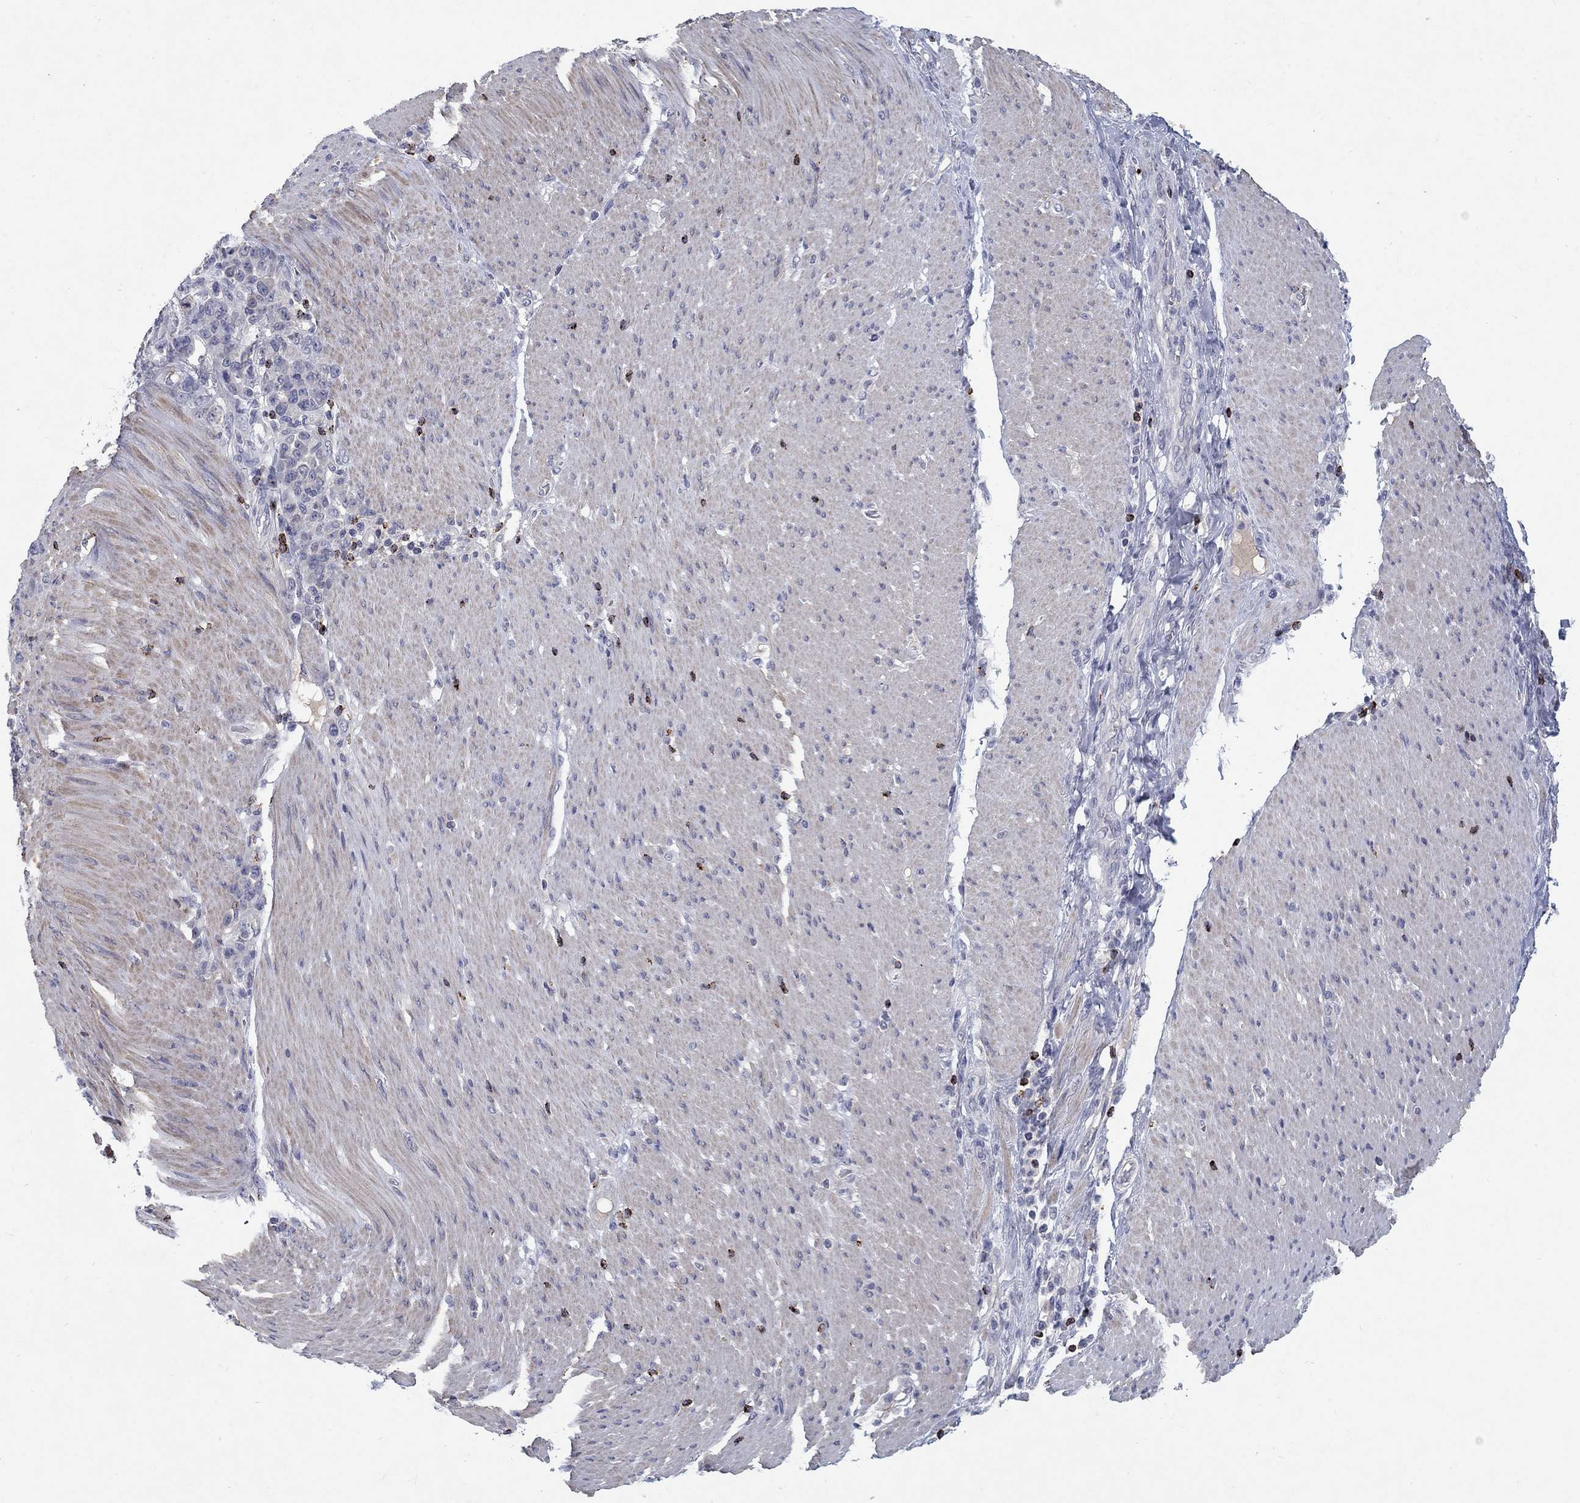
{"staining": {"intensity": "negative", "quantity": "none", "location": "none"}, "tissue": "stomach cancer", "cell_type": "Tumor cells", "image_type": "cancer", "snomed": [{"axis": "morphology", "description": "Adenocarcinoma, NOS"}, {"axis": "topography", "description": "Stomach"}], "caption": "An image of stomach cancer stained for a protein exhibits no brown staining in tumor cells.", "gene": "GZMA", "patient": {"sex": "female", "age": 79}}